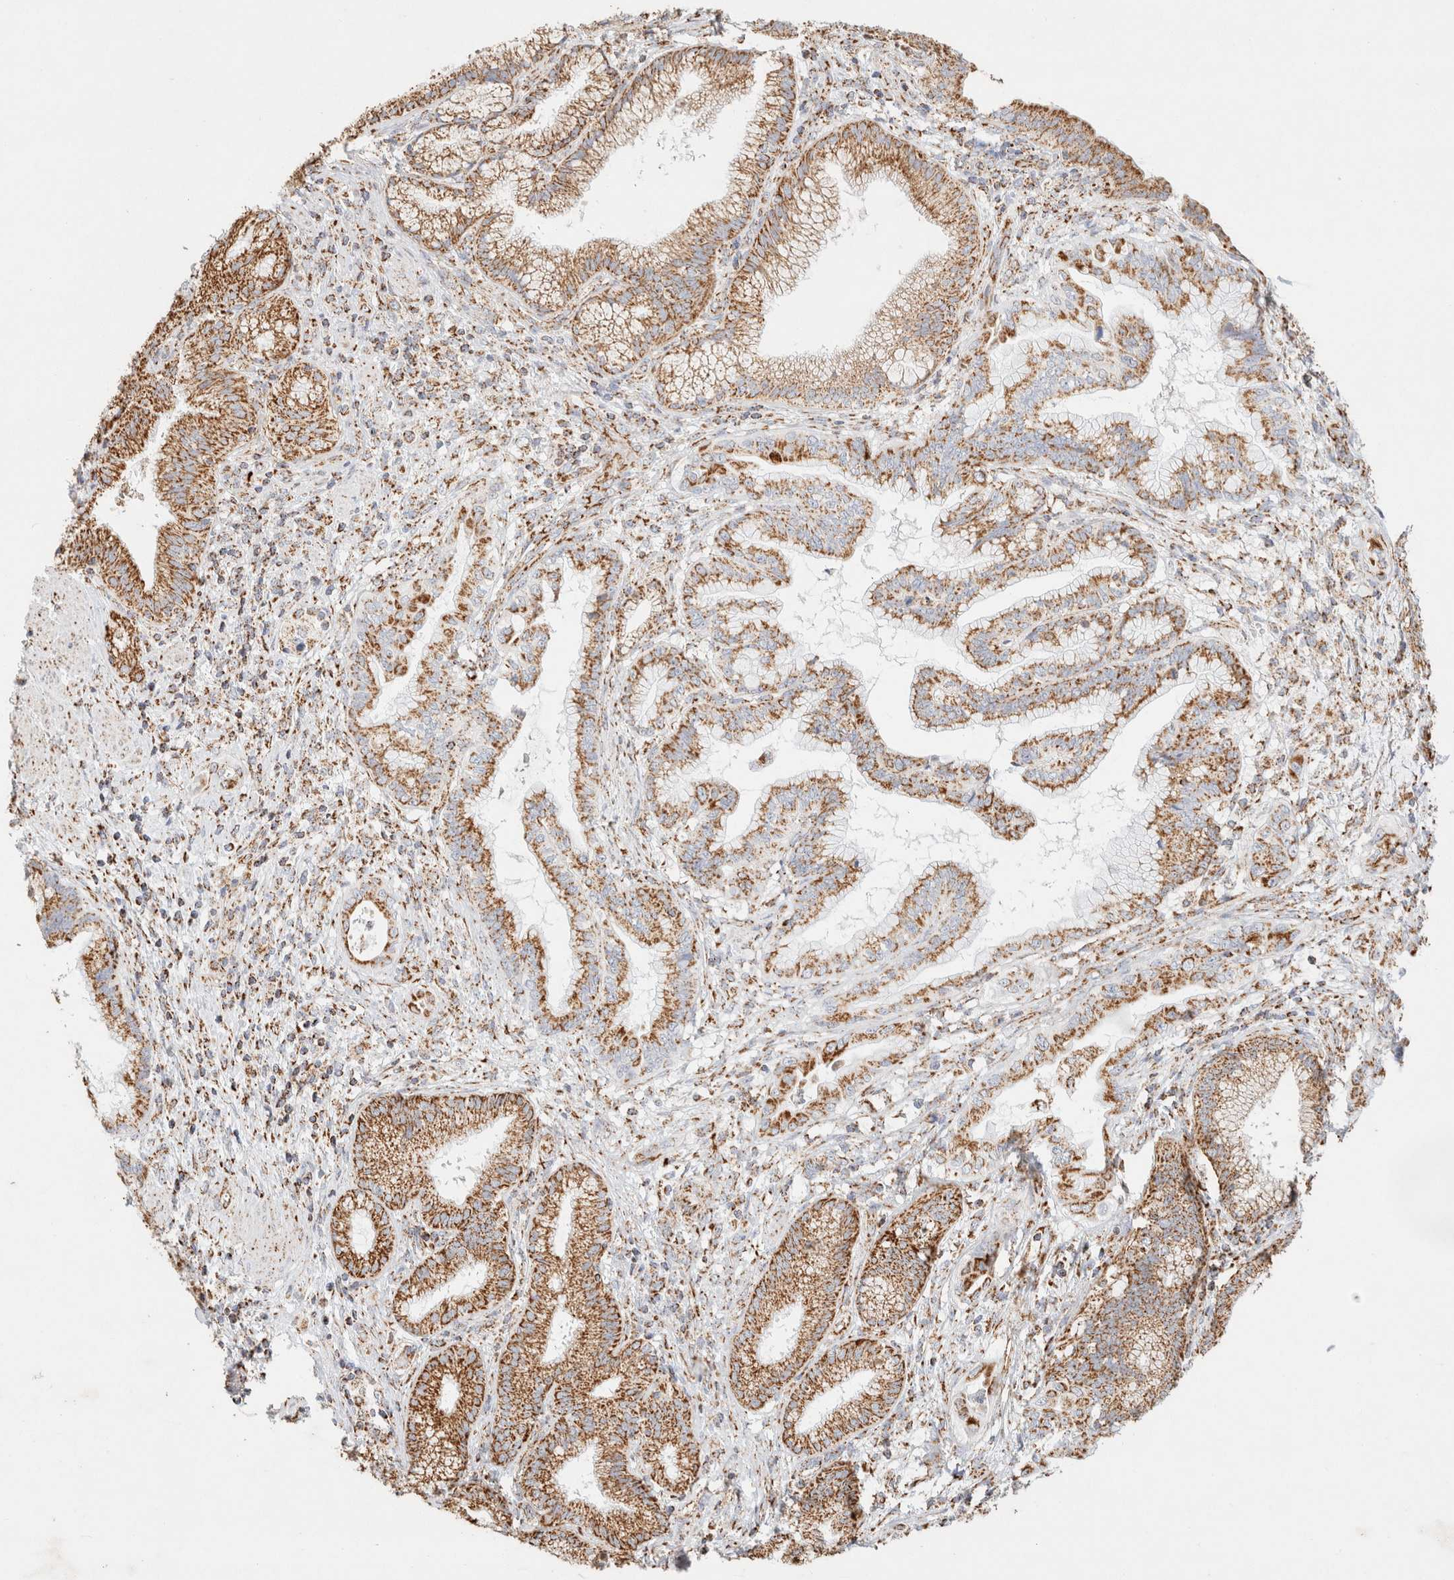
{"staining": {"intensity": "moderate", "quantity": ">75%", "location": "cytoplasmic/membranous"}, "tissue": "pancreatic cancer", "cell_type": "Tumor cells", "image_type": "cancer", "snomed": [{"axis": "morphology", "description": "Adenocarcinoma, NOS"}, {"axis": "topography", "description": "Pancreas"}], "caption": "Approximately >75% of tumor cells in pancreatic cancer display moderate cytoplasmic/membranous protein expression as visualized by brown immunohistochemical staining.", "gene": "PHB2", "patient": {"sex": "female", "age": 64}}